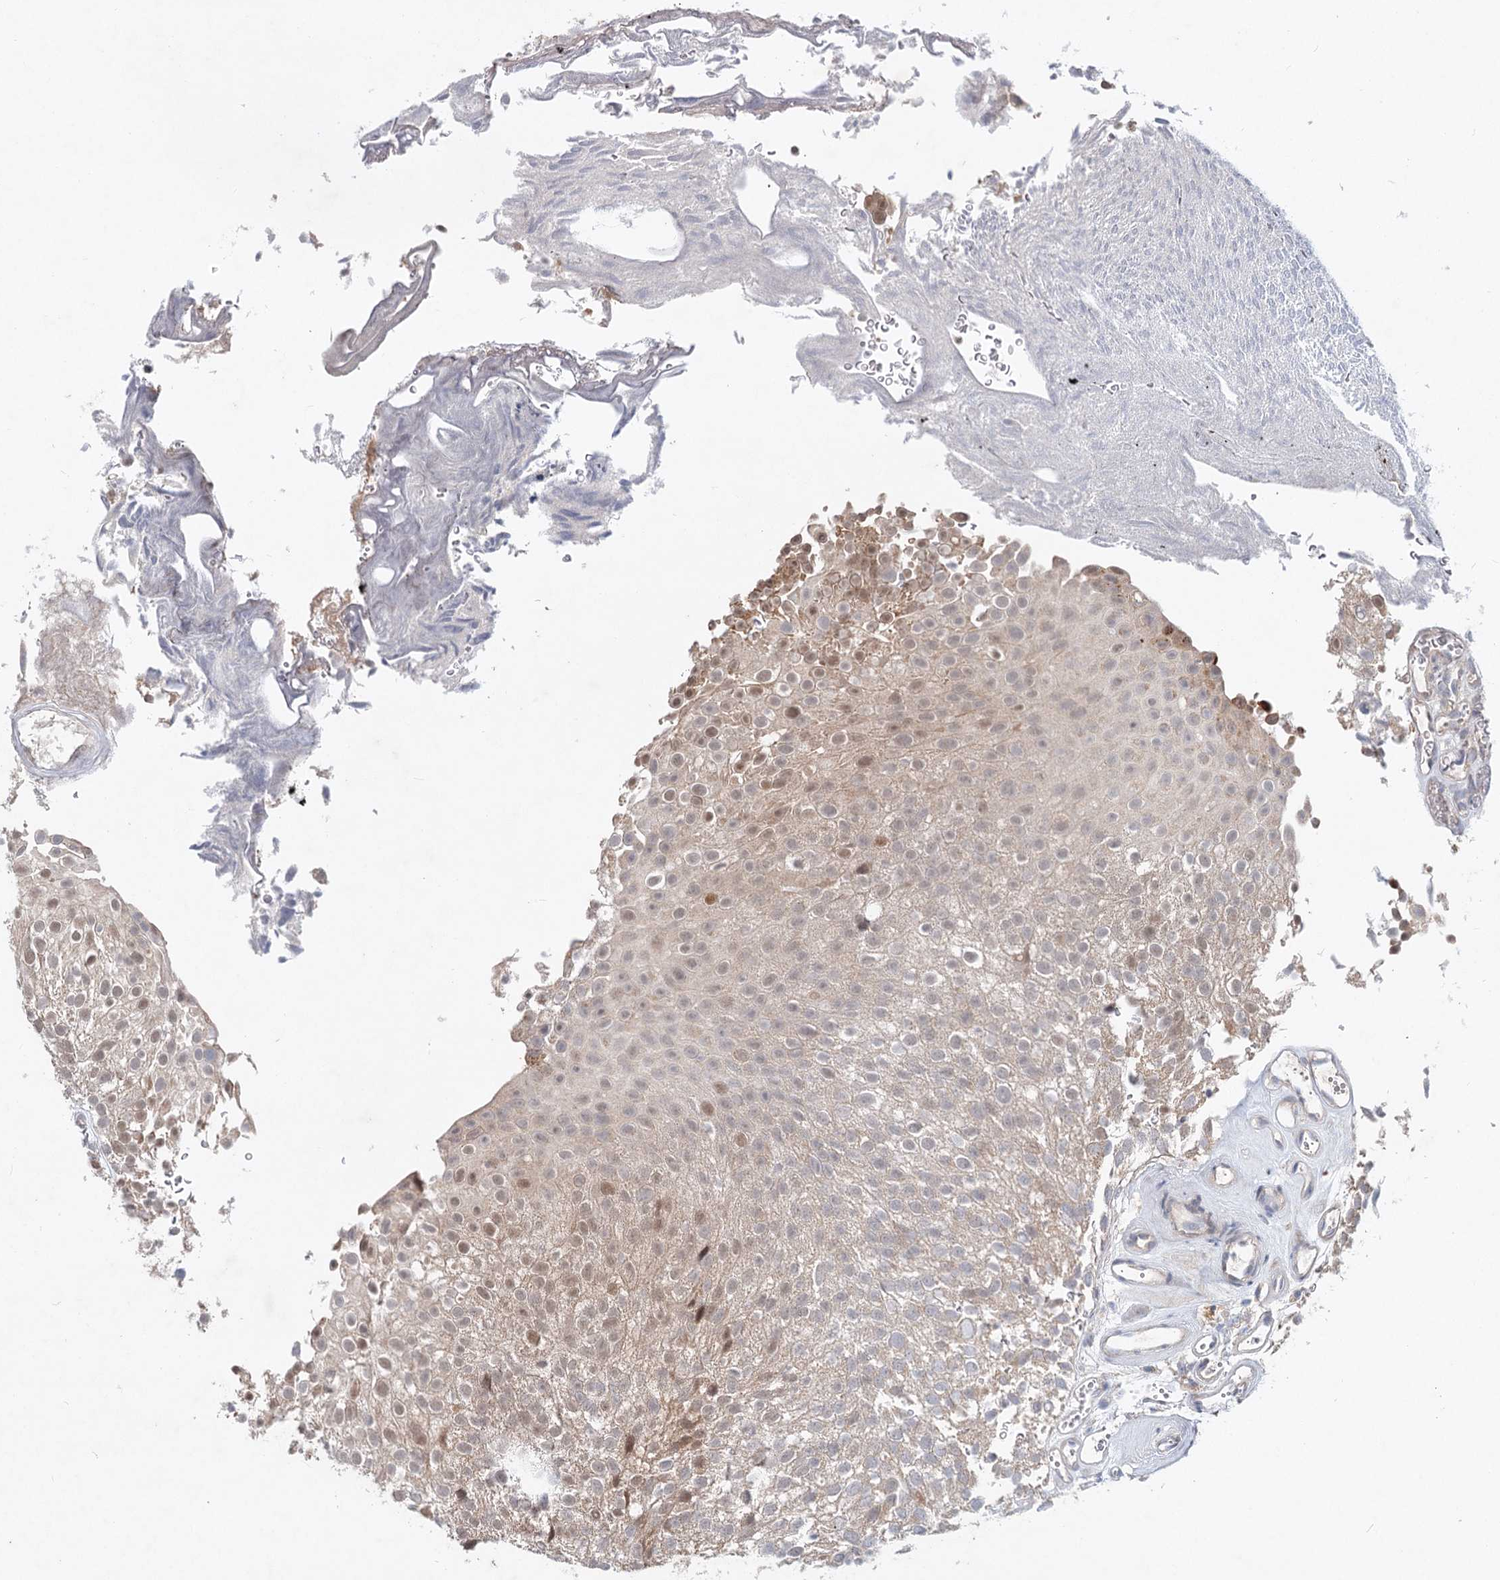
{"staining": {"intensity": "moderate", "quantity": "<25%", "location": "nuclear"}, "tissue": "urothelial cancer", "cell_type": "Tumor cells", "image_type": "cancer", "snomed": [{"axis": "morphology", "description": "Urothelial carcinoma, Low grade"}, {"axis": "topography", "description": "Urinary bladder"}], "caption": "An immunohistochemistry (IHC) histopathology image of neoplastic tissue is shown. Protein staining in brown labels moderate nuclear positivity in low-grade urothelial carcinoma within tumor cells.", "gene": "AP3B1", "patient": {"sex": "male", "age": 78}}